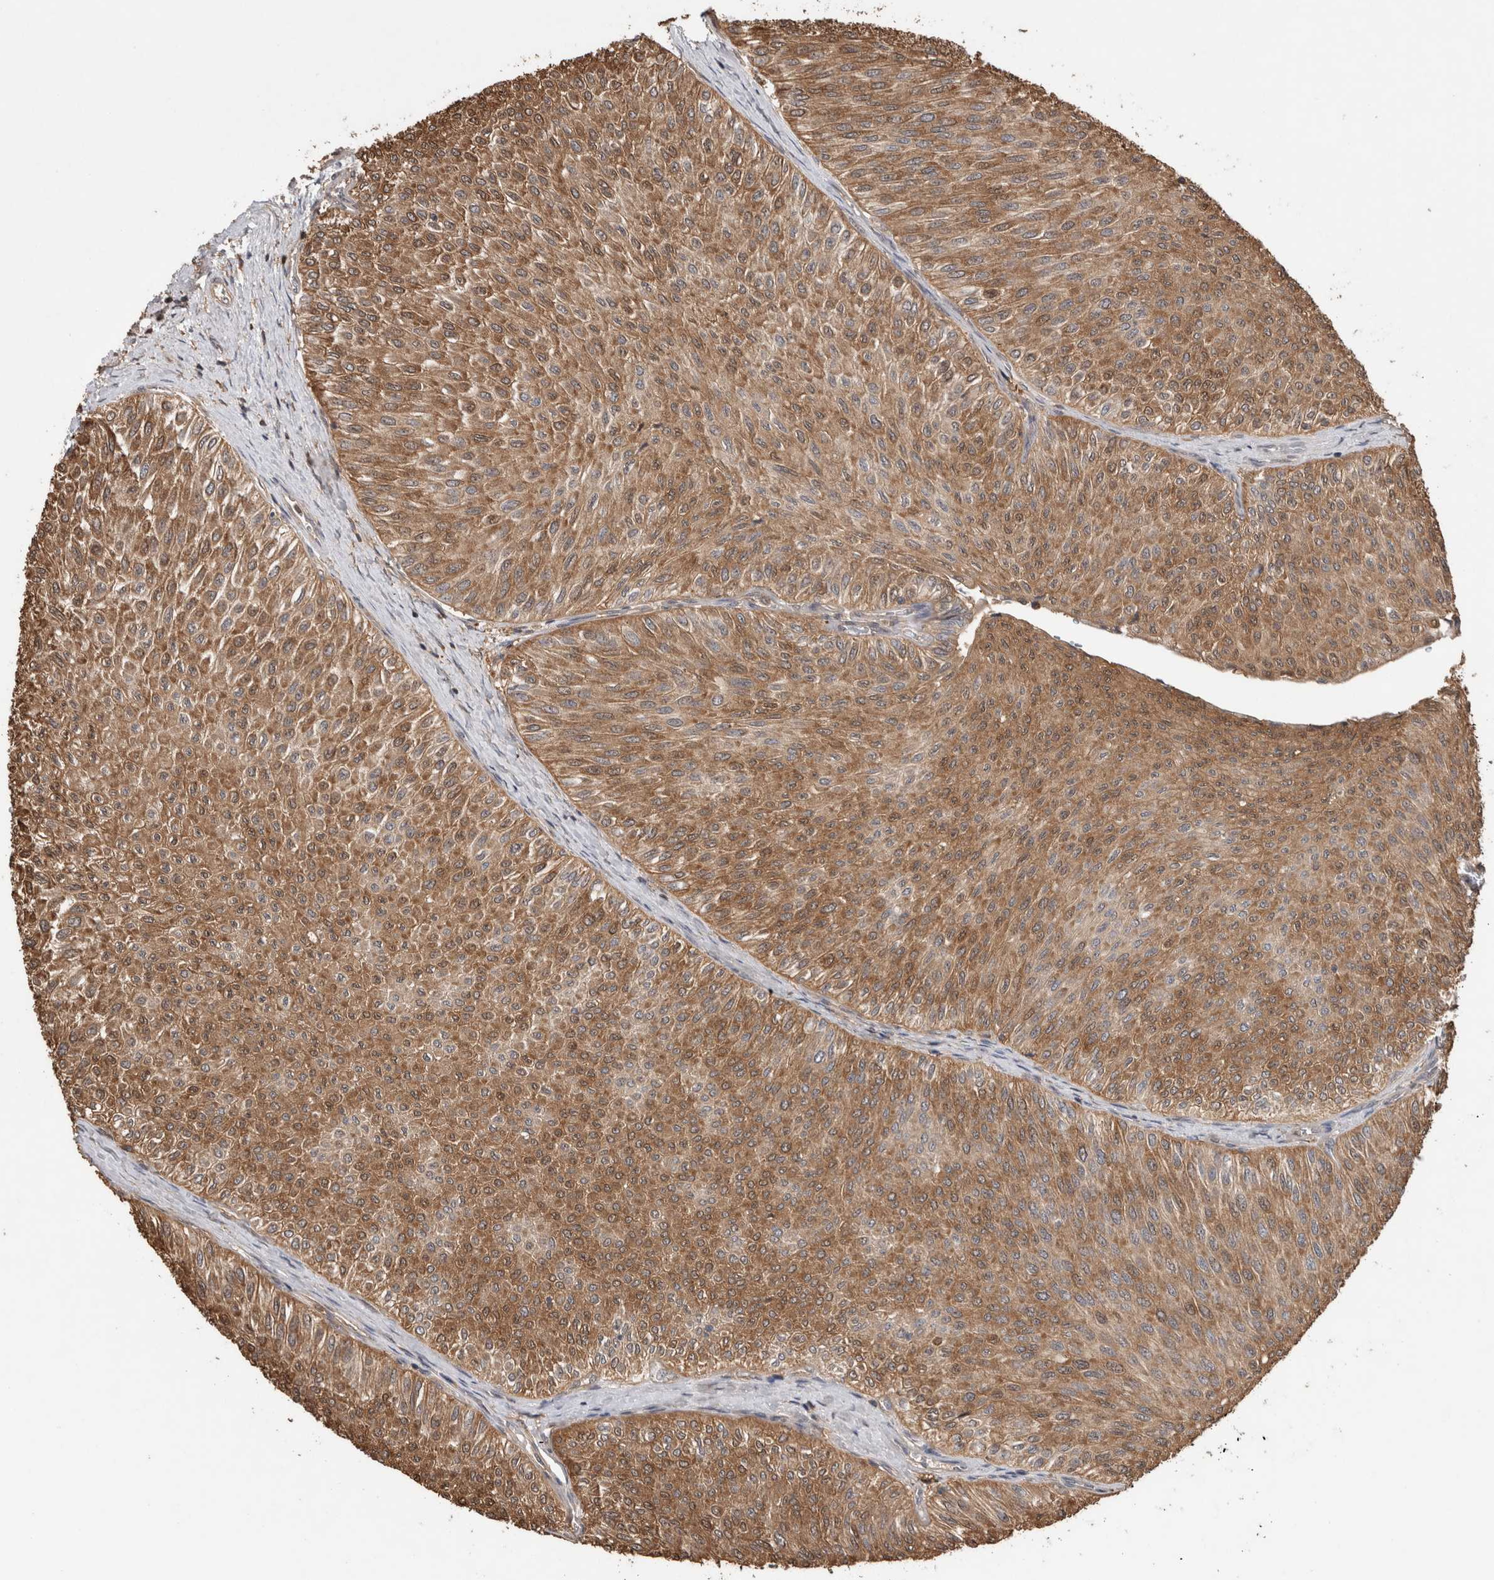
{"staining": {"intensity": "moderate", "quantity": ">75%", "location": "cytoplasmic/membranous"}, "tissue": "urothelial cancer", "cell_type": "Tumor cells", "image_type": "cancer", "snomed": [{"axis": "morphology", "description": "Urothelial carcinoma, Low grade"}, {"axis": "topography", "description": "Urinary bladder"}], "caption": "Immunohistochemical staining of human urothelial carcinoma (low-grade) shows moderate cytoplasmic/membranous protein positivity in about >75% of tumor cells.", "gene": "TRIM5", "patient": {"sex": "male", "age": 78}}